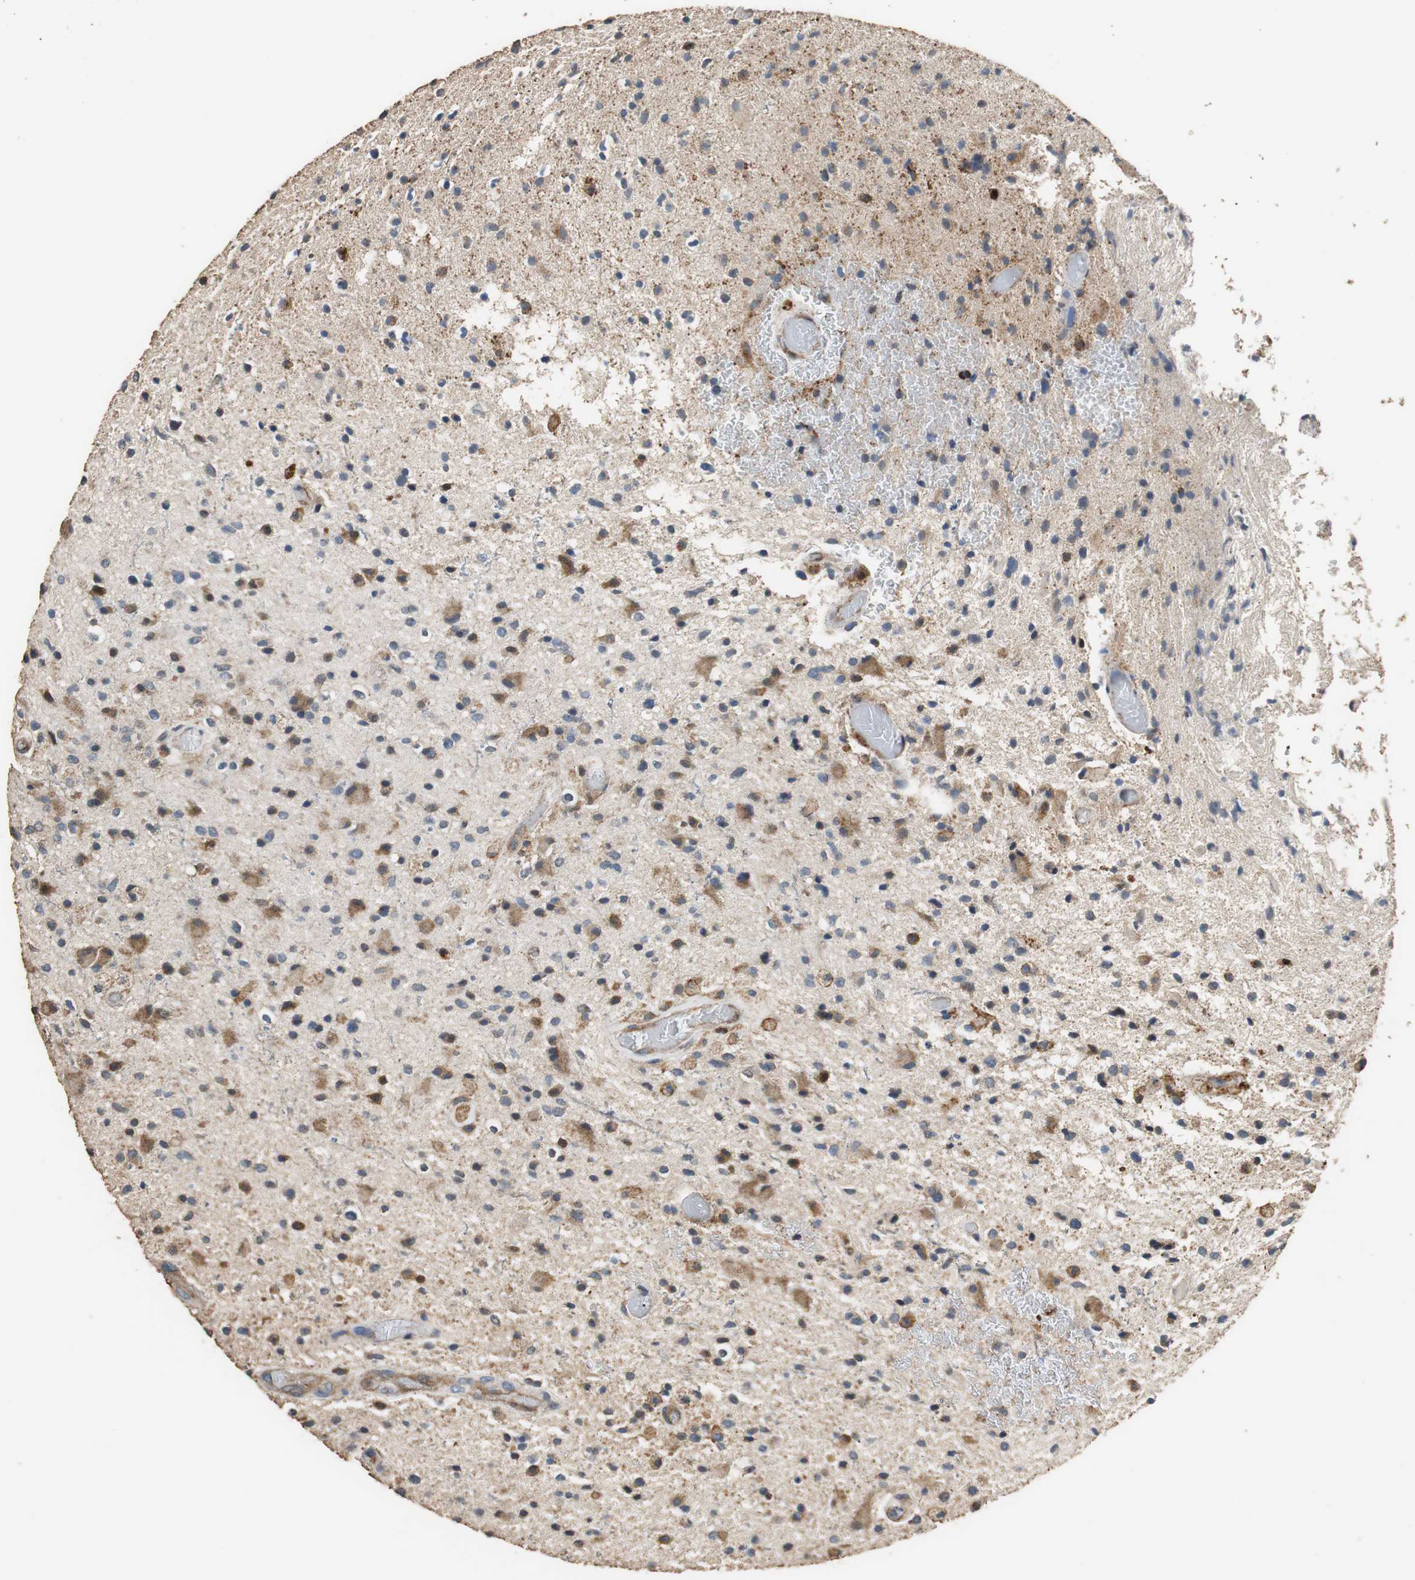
{"staining": {"intensity": "moderate", "quantity": ">75%", "location": "cytoplasmic/membranous"}, "tissue": "glioma", "cell_type": "Tumor cells", "image_type": "cancer", "snomed": [{"axis": "morphology", "description": "Glioma, malignant, High grade"}, {"axis": "topography", "description": "Brain"}], "caption": "This is an image of IHC staining of glioma, which shows moderate expression in the cytoplasmic/membranous of tumor cells.", "gene": "PRKRA", "patient": {"sex": "male", "age": 33}}